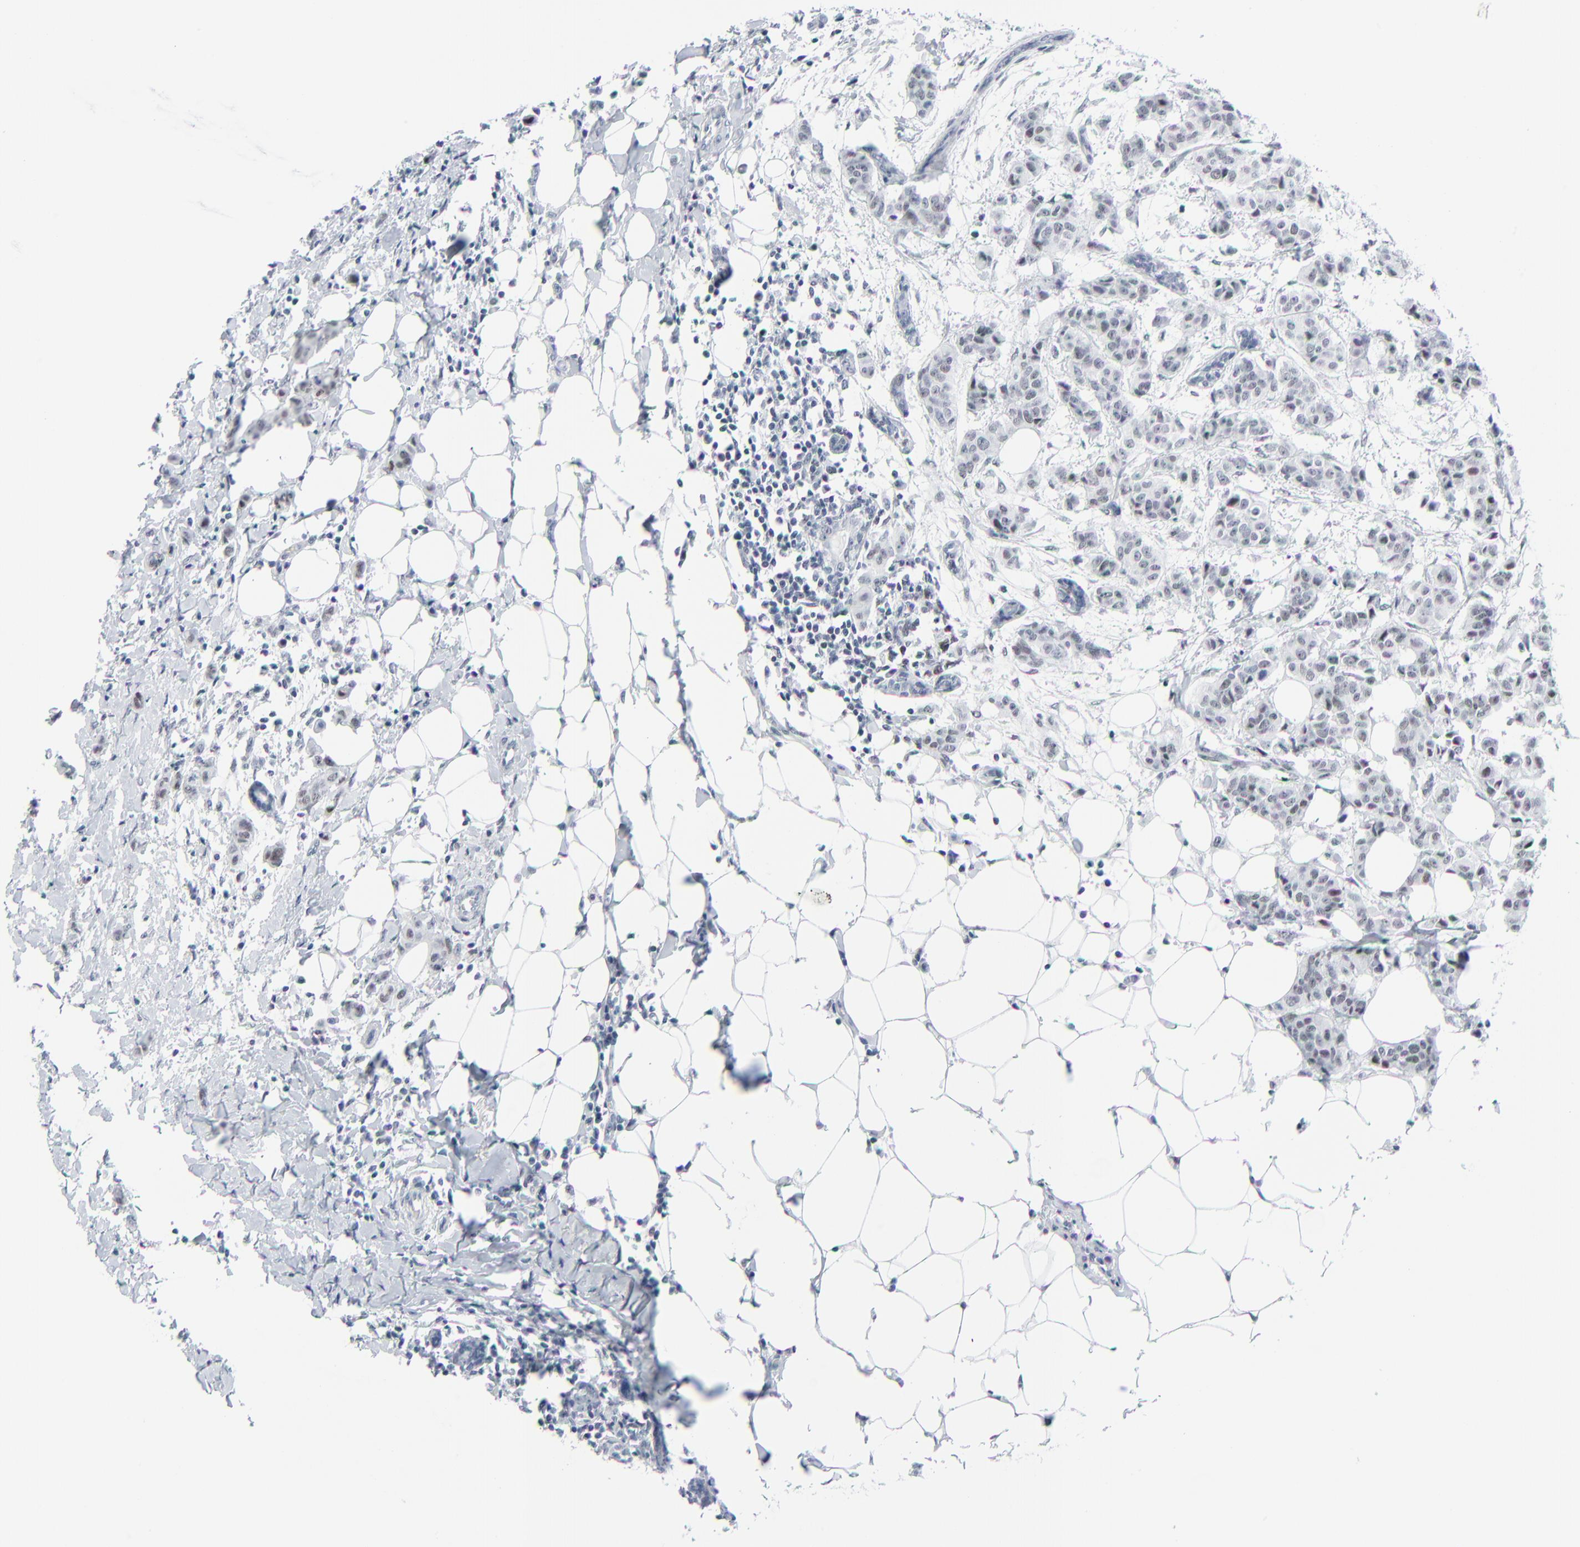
{"staining": {"intensity": "weak", "quantity": "25%-75%", "location": "nuclear"}, "tissue": "breast cancer", "cell_type": "Tumor cells", "image_type": "cancer", "snomed": [{"axis": "morphology", "description": "Duct carcinoma"}, {"axis": "topography", "description": "Breast"}], "caption": "Protein expression analysis of breast cancer reveals weak nuclear staining in approximately 25%-75% of tumor cells.", "gene": "SIRT1", "patient": {"sex": "female", "age": 40}}